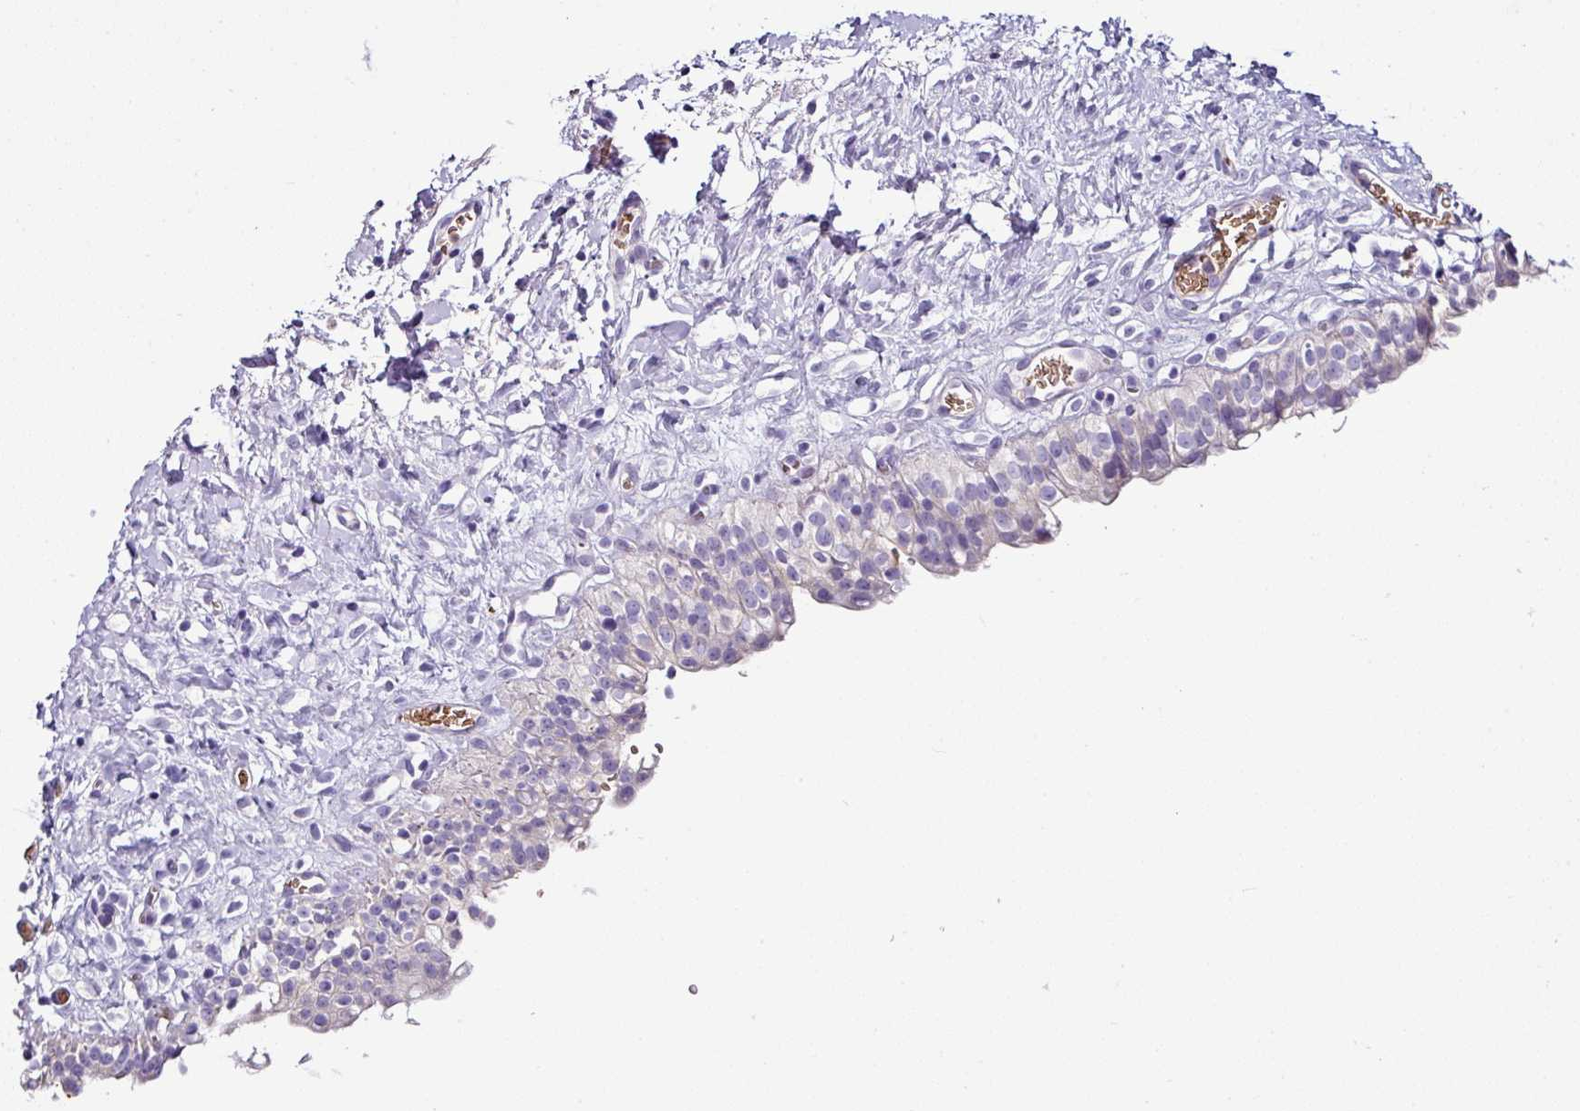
{"staining": {"intensity": "negative", "quantity": "none", "location": "none"}, "tissue": "urinary bladder", "cell_type": "Urothelial cells", "image_type": "normal", "snomed": [{"axis": "morphology", "description": "Normal tissue, NOS"}, {"axis": "topography", "description": "Urinary bladder"}], "caption": "Immunohistochemical staining of unremarkable urinary bladder shows no significant expression in urothelial cells.", "gene": "NAPSA", "patient": {"sex": "male", "age": 51}}